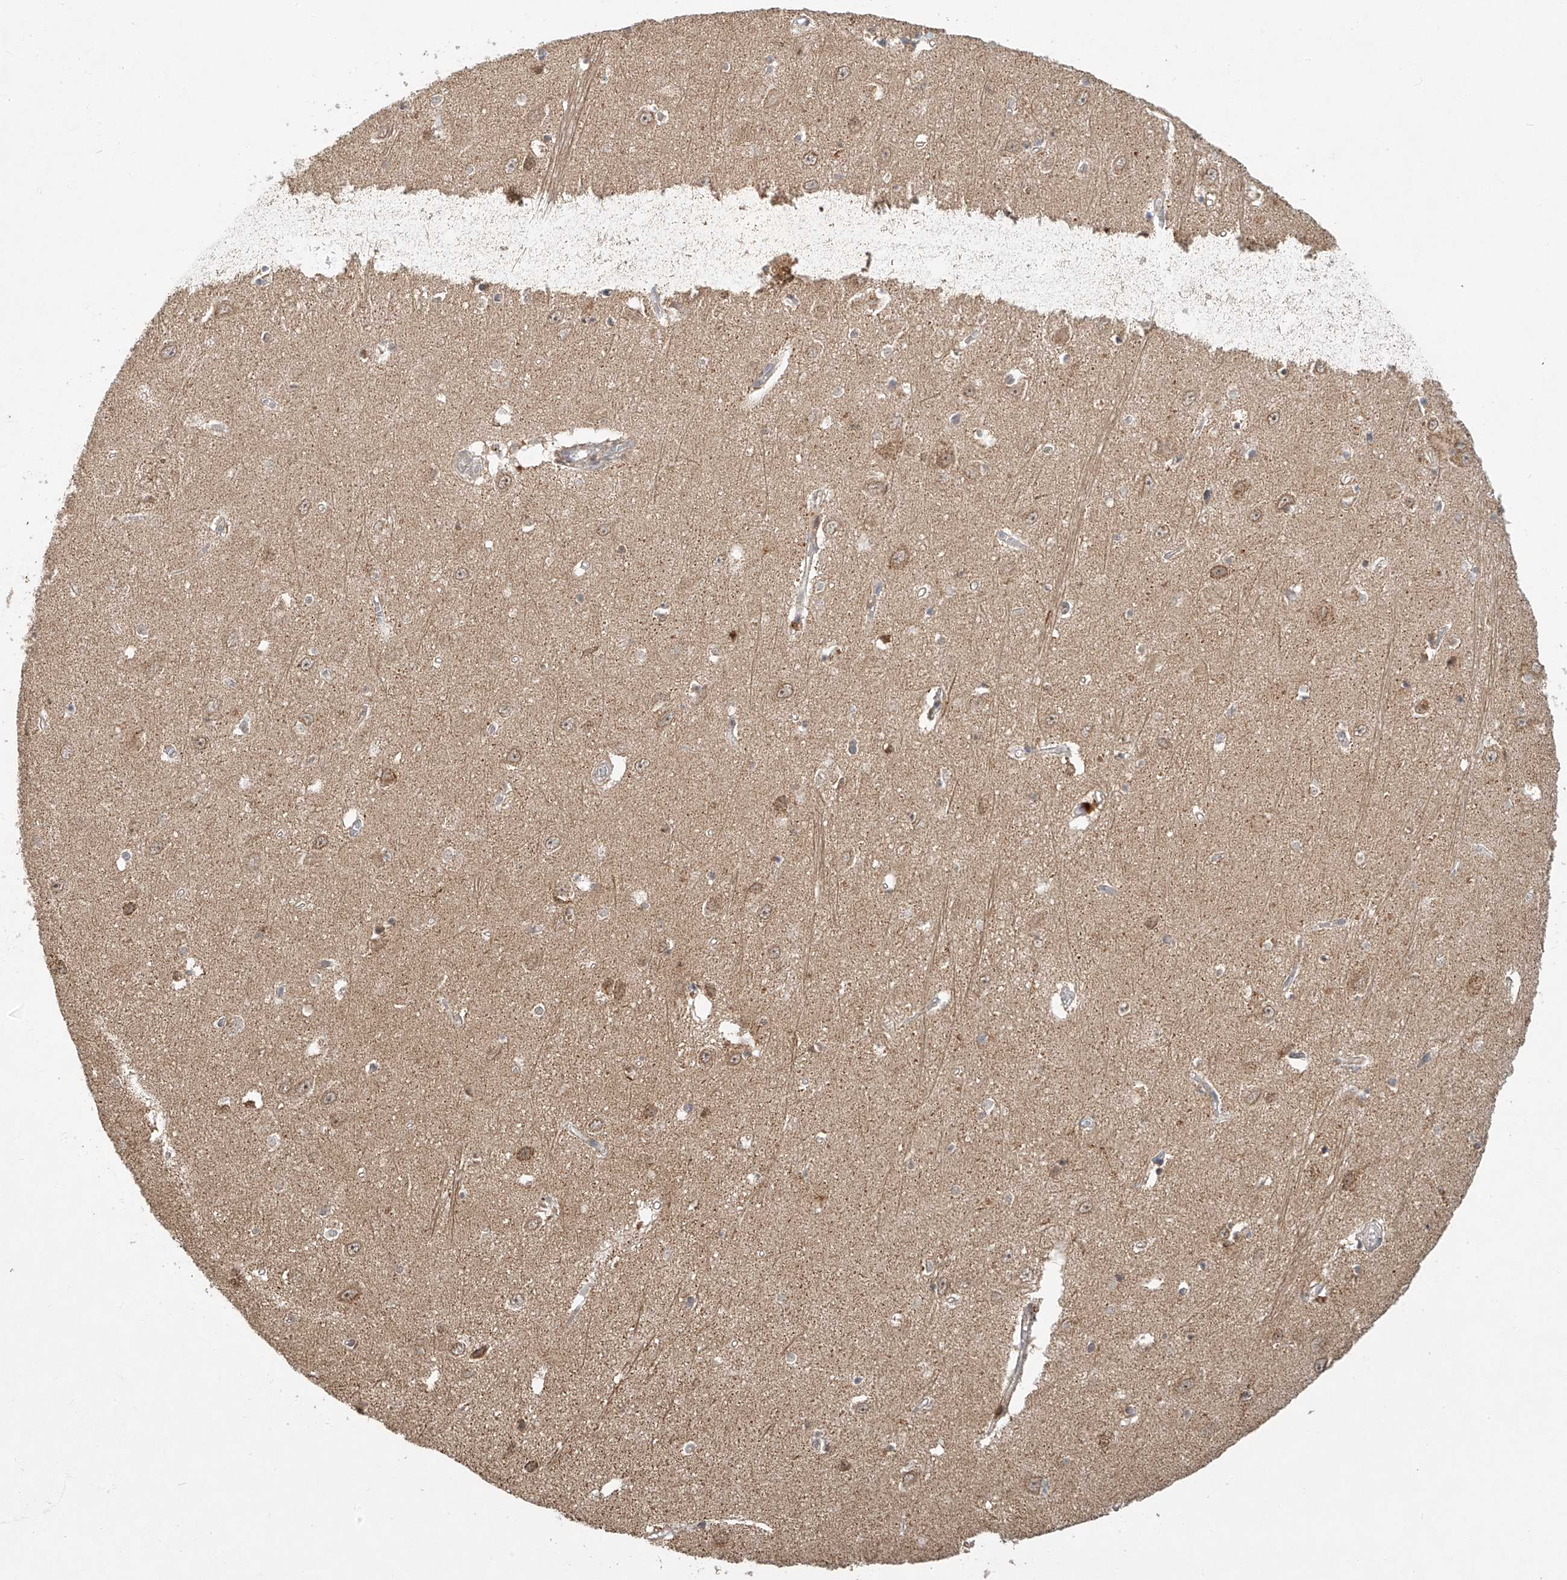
{"staining": {"intensity": "weak", "quantity": "<25%", "location": "cytoplasmic/membranous"}, "tissue": "hippocampus", "cell_type": "Glial cells", "image_type": "normal", "snomed": [{"axis": "morphology", "description": "Normal tissue, NOS"}, {"axis": "topography", "description": "Hippocampus"}], "caption": "This histopathology image is of unremarkable hippocampus stained with immunohistochemistry (IHC) to label a protein in brown with the nuclei are counter-stained blue. There is no expression in glial cells.", "gene": "SYTL3", "patient": {"sex": "female", "age": 64}}